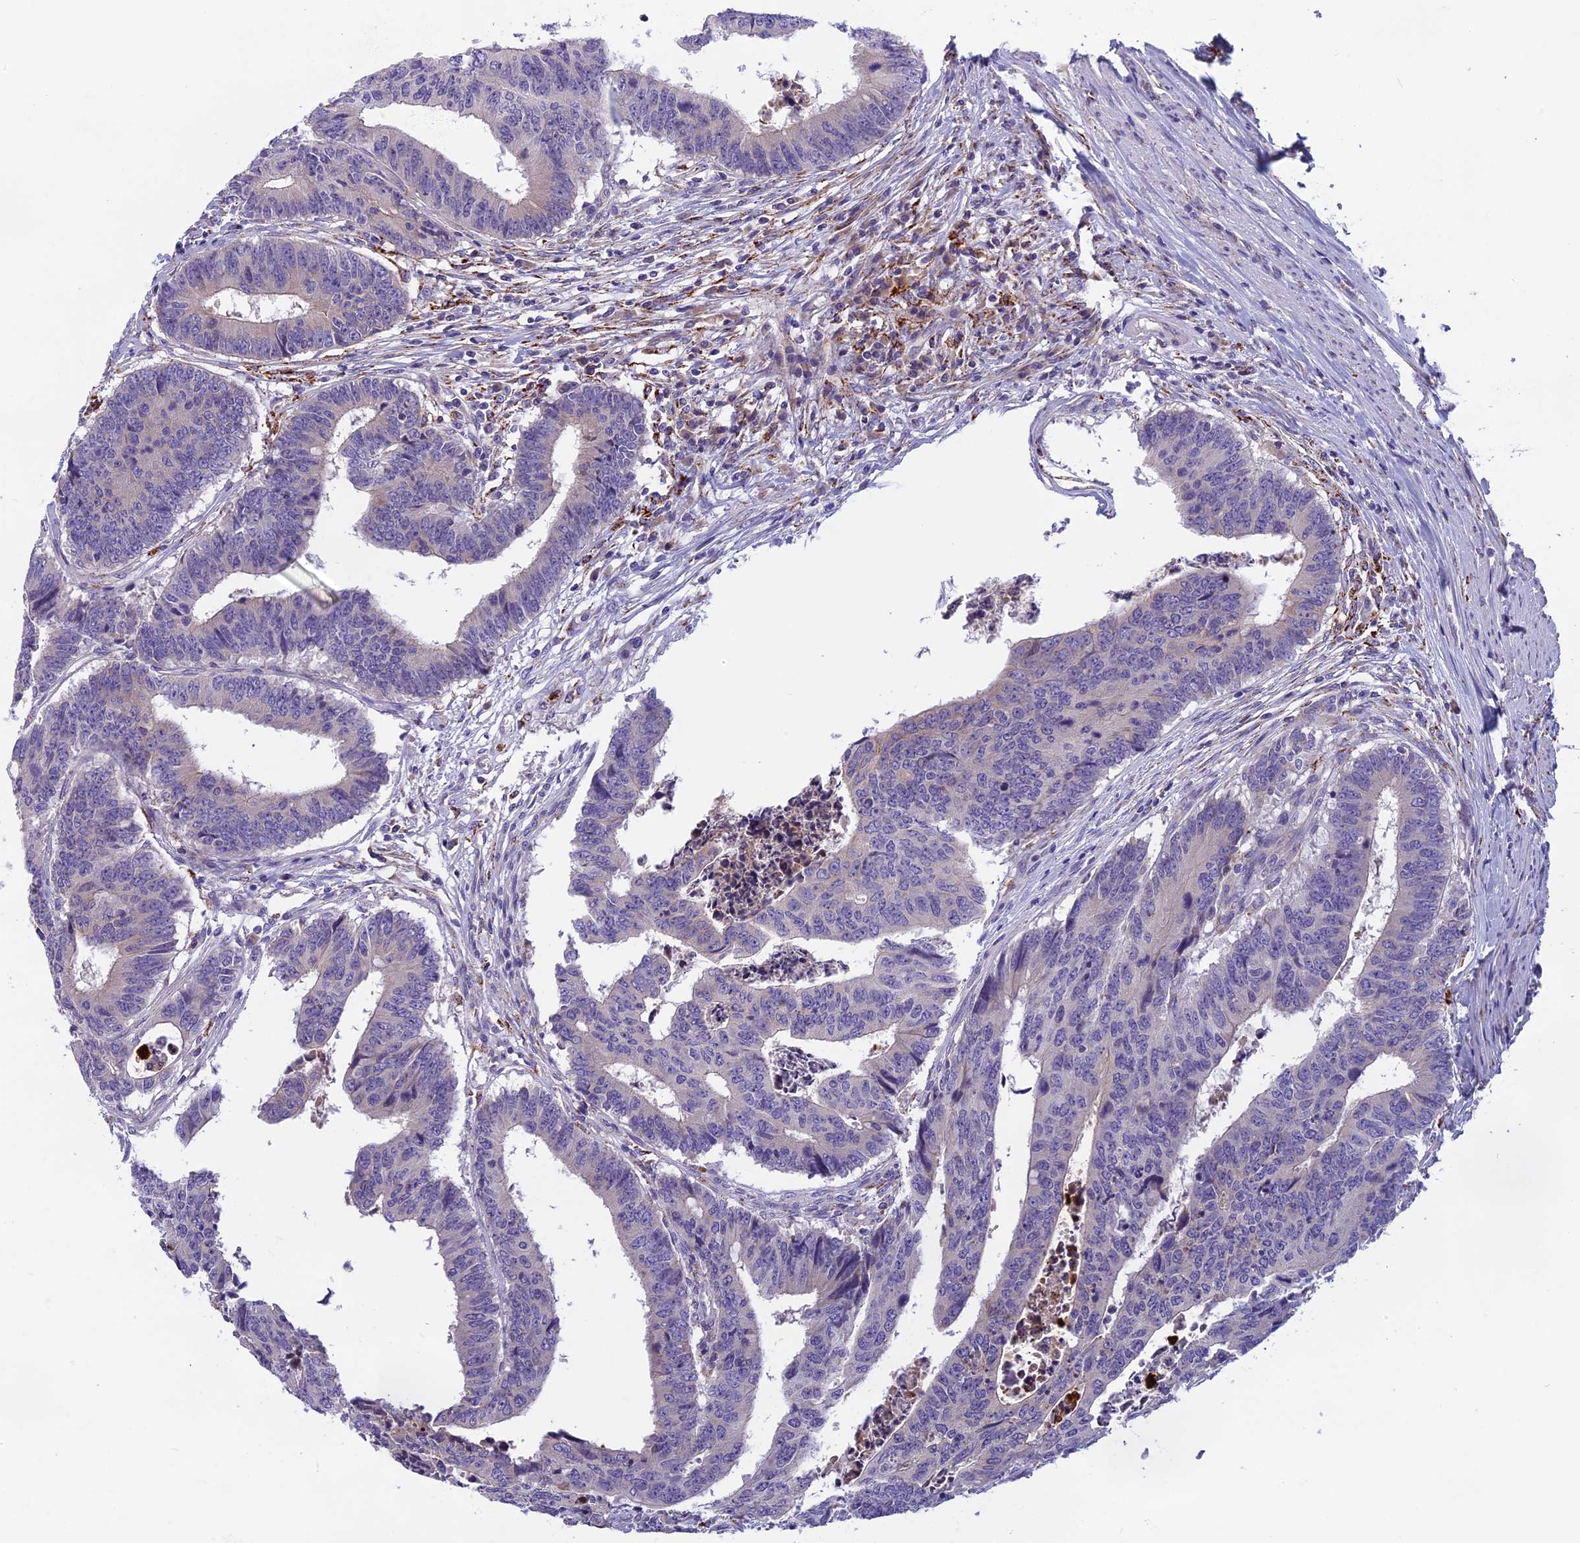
{"staining": {"intensity": "negative", "quantity": "none", "location": "none"}, "tissue": "colorectal cancer", "cell_type": "Tumor cells", "image_type": "cancer", "snomed": [{"axis": "morphology", "description": "Adenocarcinoma, NOS"}, {"axis": "topography", "description": "Rectum"}], "caption": "This is an immunohistochemistry image of adenocarcinoma (colorectal). There is no expression in tumor cells.", "gene": "SEMA7A", "patient": {"sex": "male", "age": 84}}